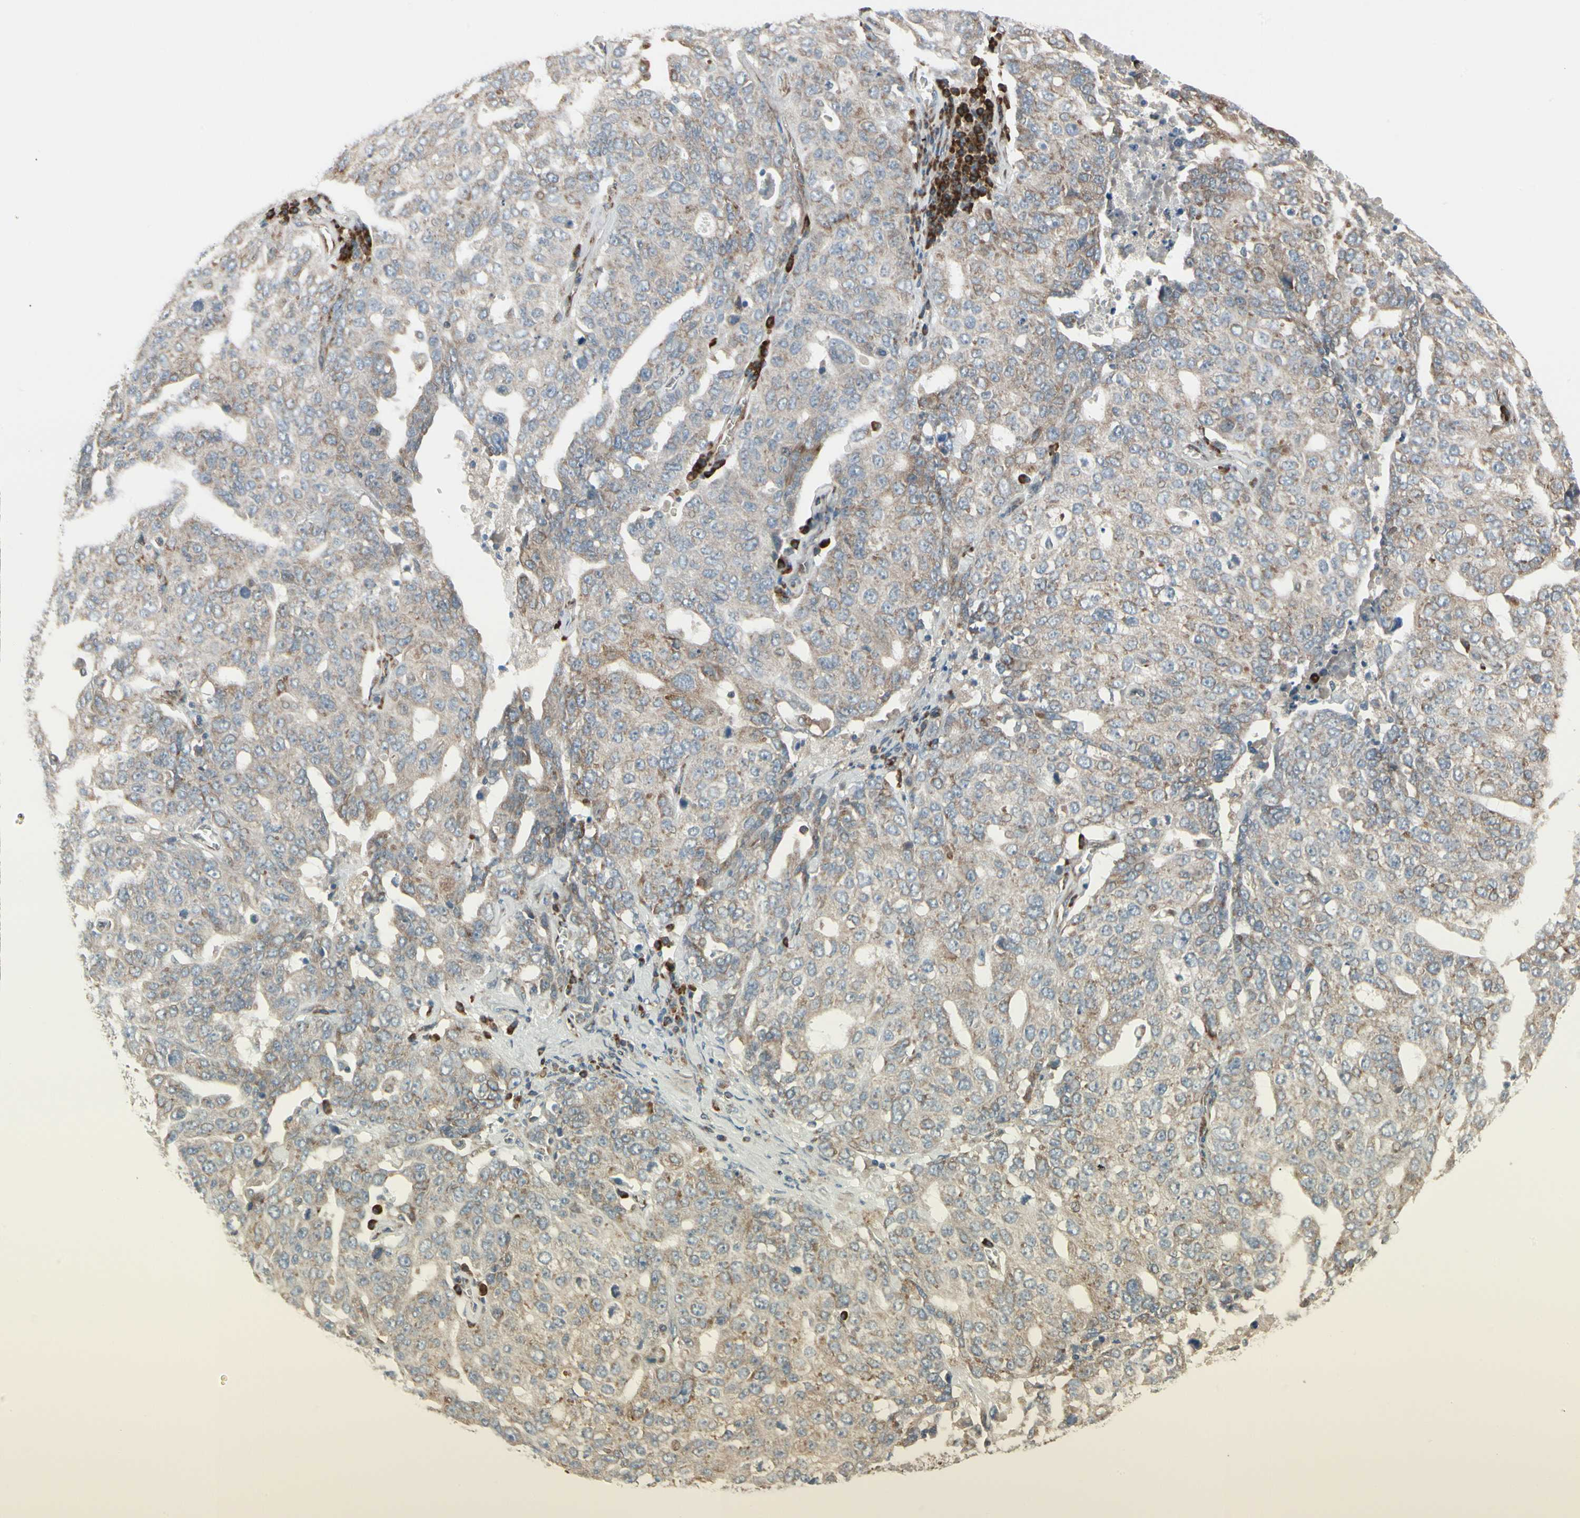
{"staining": {"intensity": "weak", "quantity": ">75%", "location": "cytoplasmic/membranous"}, "tissue": "ovarian cancer", "cell_type": "Tumor cells", "image_type": "cancer", "snomed": [{"axis": "morphology", "description": "Carcinoma, endometroid"}, {"axis": "topography", "description": "Ovary"}], "caption": "A micrograph showing weak cytoplasmic/membranous positivity in approximately >75% of tumor cells in ovarian cancer, as visualized by brown immunohistochemical staining.", "gene": "FNDC3A", "patient": {"sex": "female", "age": 62}}